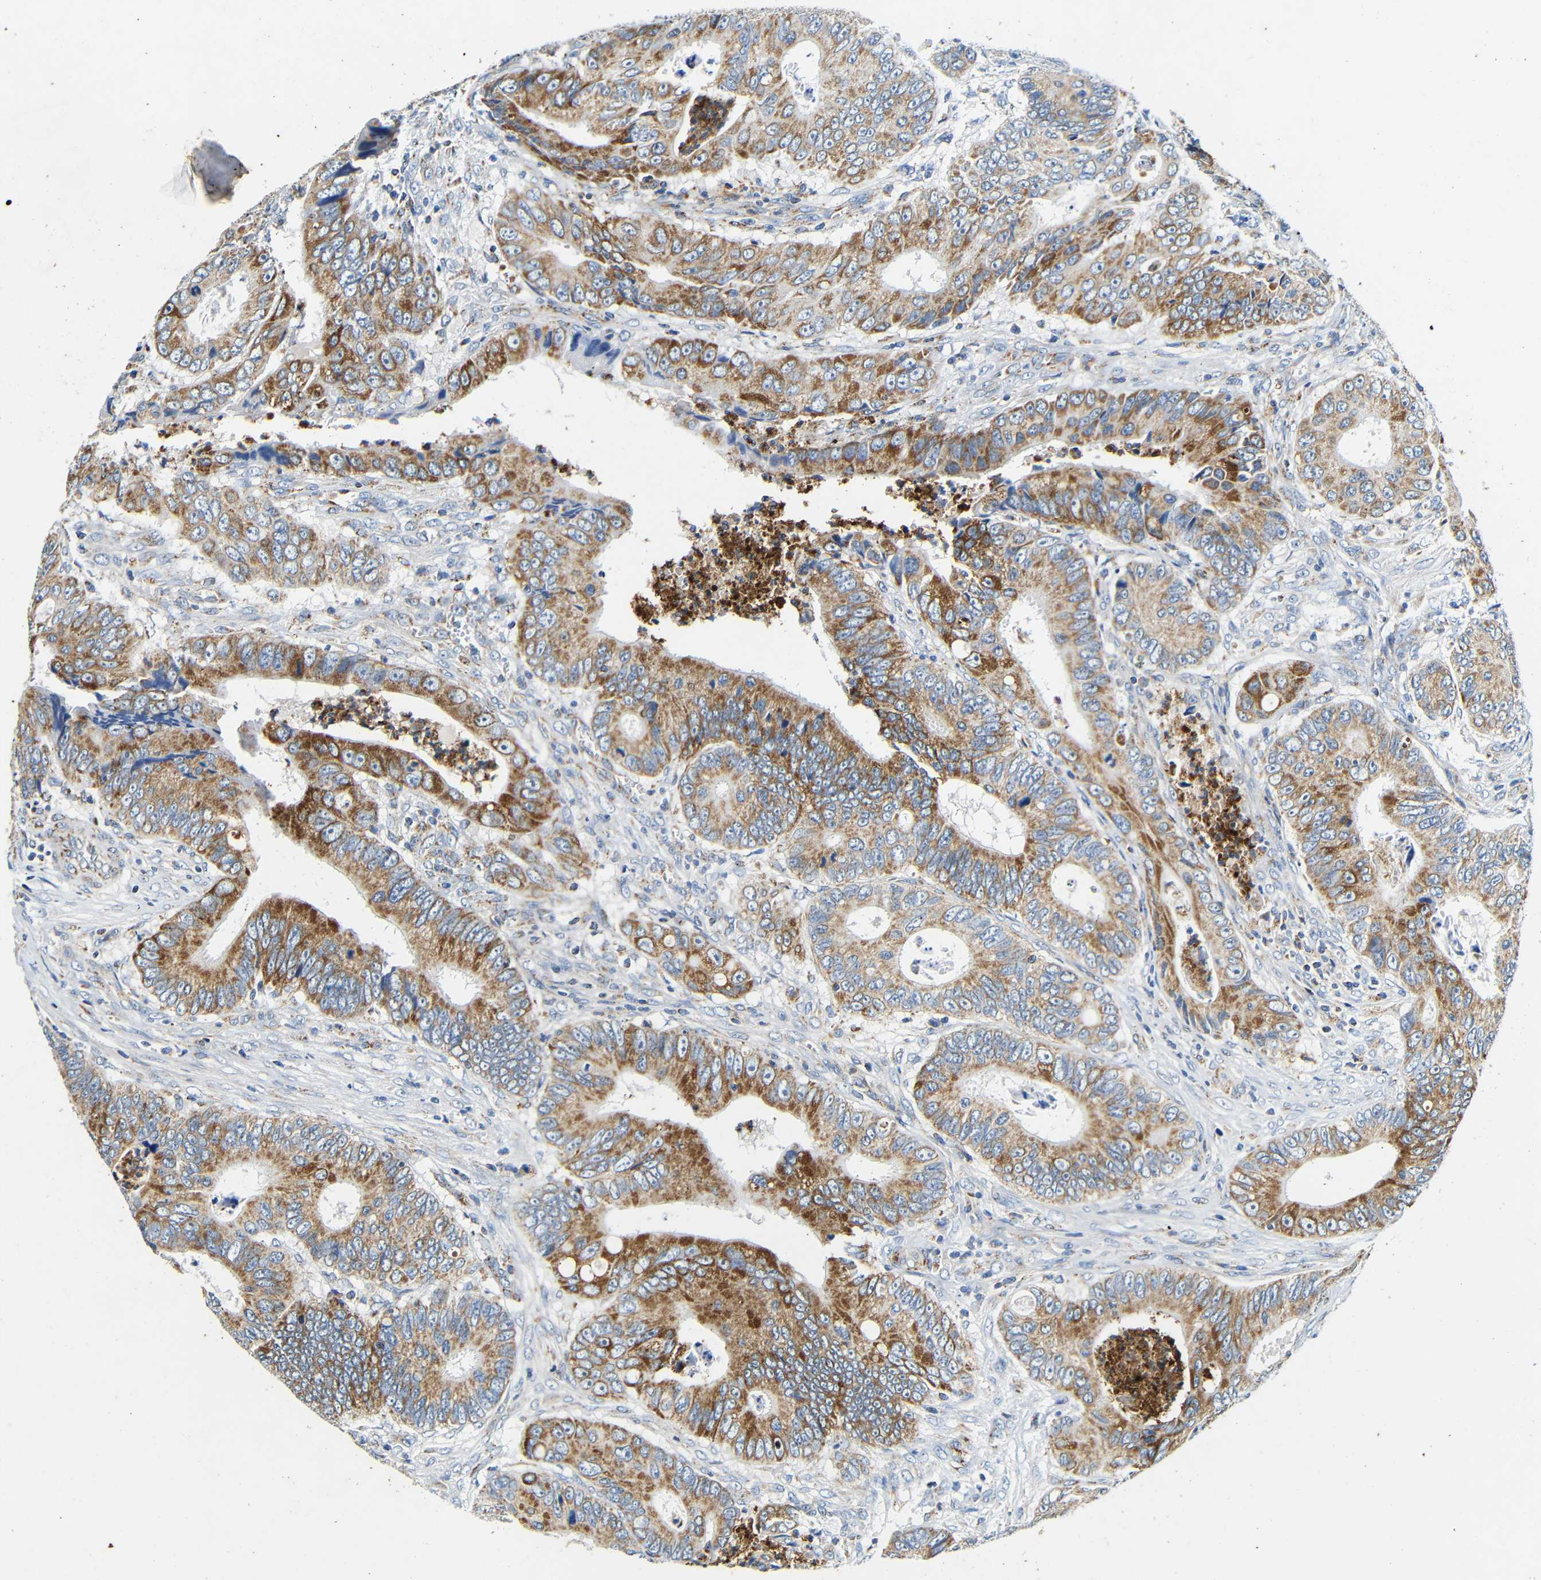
{"staining": {"intensity": "moderate", "quantity": ">75%", "location": "cytoplasmic/membranous"}, "tissue": "colorectal cancer", "cell_type": "Tumor cells", "image_type": "cancer", "snomed": [{"axis": "morphology", "description": "Adenocarcinoma, NOS"}, {"axis": "topography", "description": "Colon"}], "caption": "Adenocarcinoma (colorectal) tissue exhibits moderate cytoplasmic/membranous expression in about >75% of tumor cells, visualized by immunohistochemistry. (Brightfield microscopy of DAB IHC at high magnification).", "gene": "GALNT18", "patient": {"sex": "female", "age": 78}}